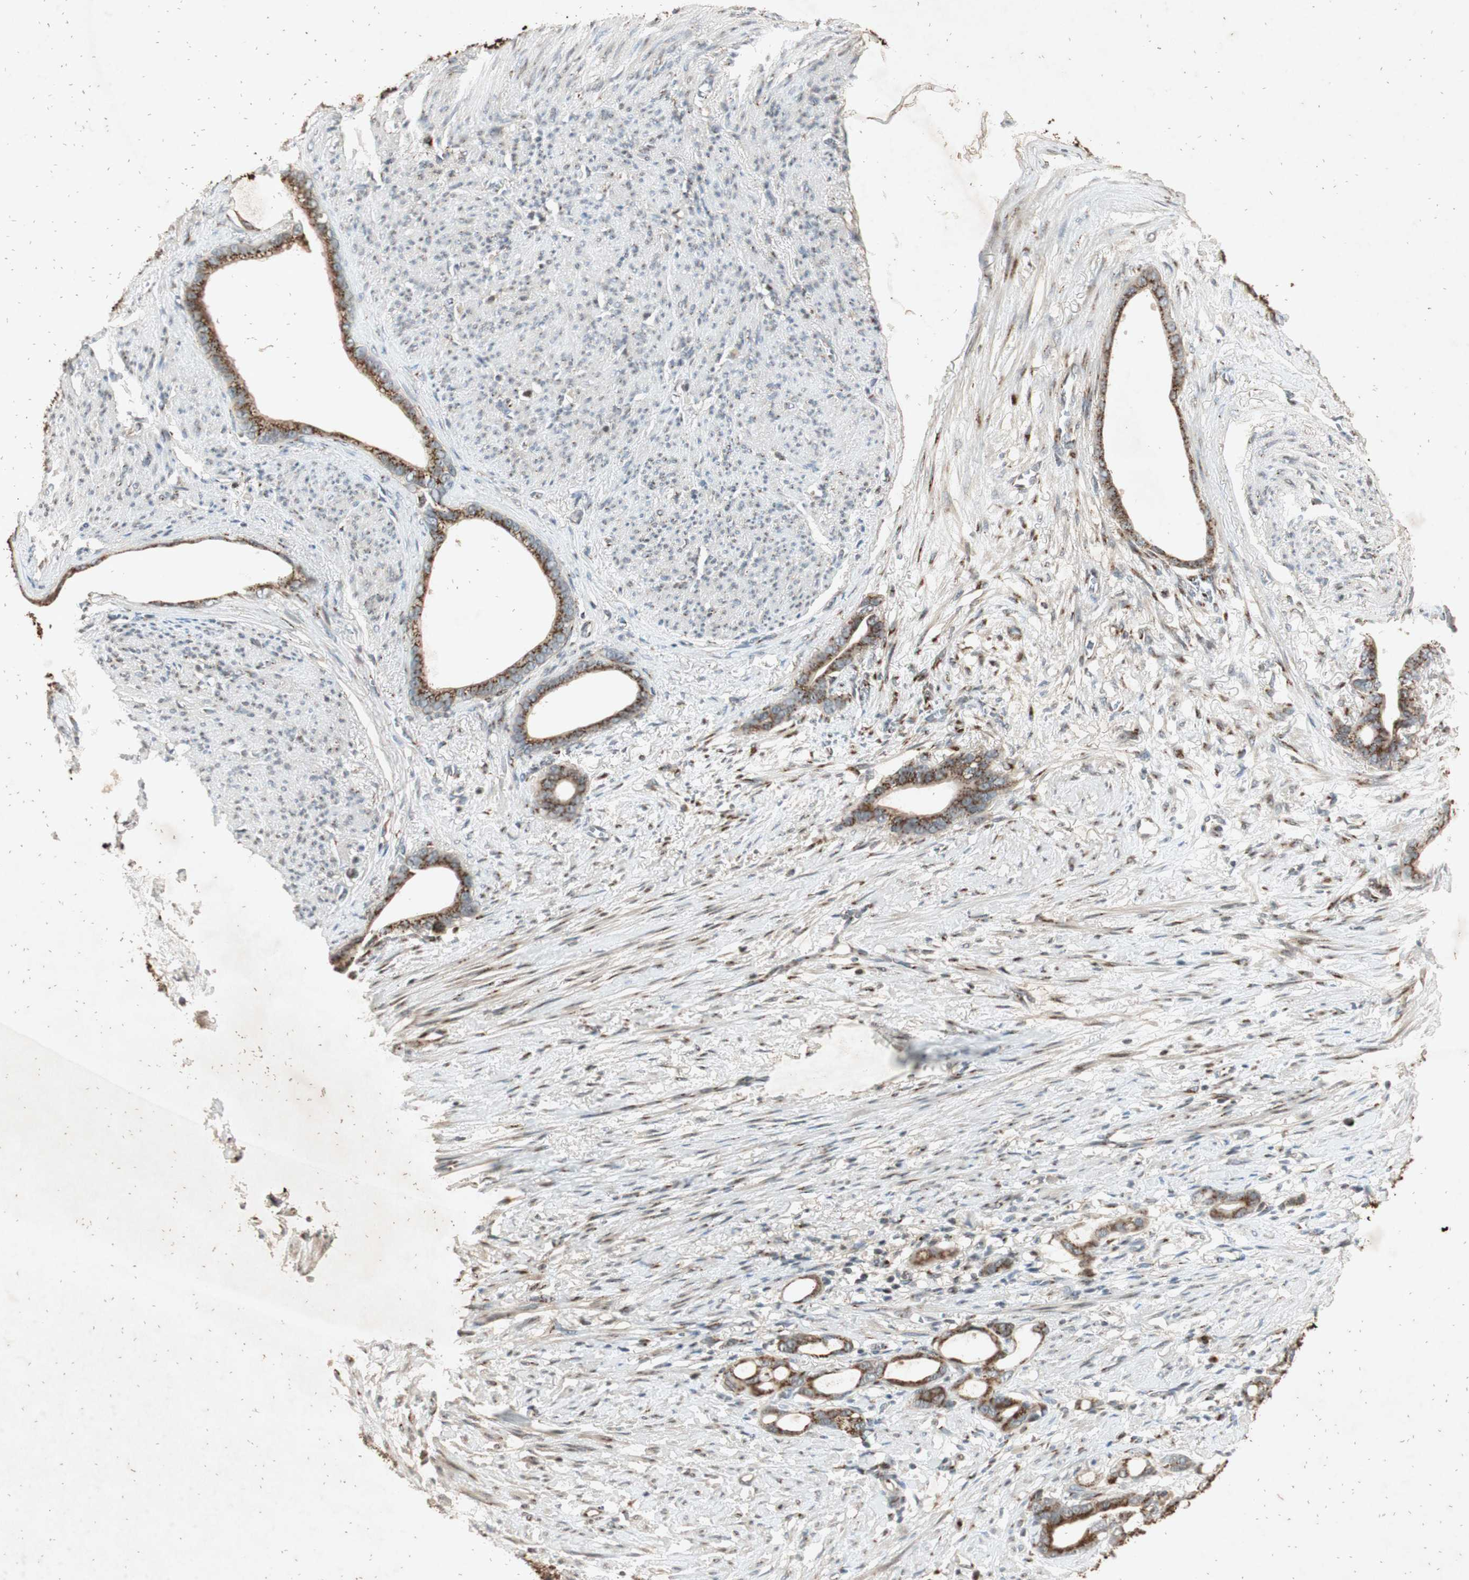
{"staining": {"intensity": "moderate", "quantity": ">75%", "location": "cytoplasmic/membranous"}, "tissue": "stomach cancer", "cell_type": "Tumor cells", "image_type": "cancer", "snomed": [{"axis": "morphology", "description": "Adenocarcinoma, NOS"}, {"axis": "topography", "description": "Stomach"}], "caption": "An image of human stomach cancer stained for a protein demonstrates moderate cytoplasmic/membranous brown staining in tumor cells.", "gene": "NEO1", "patient": {"sex": "female", "age": 75}}